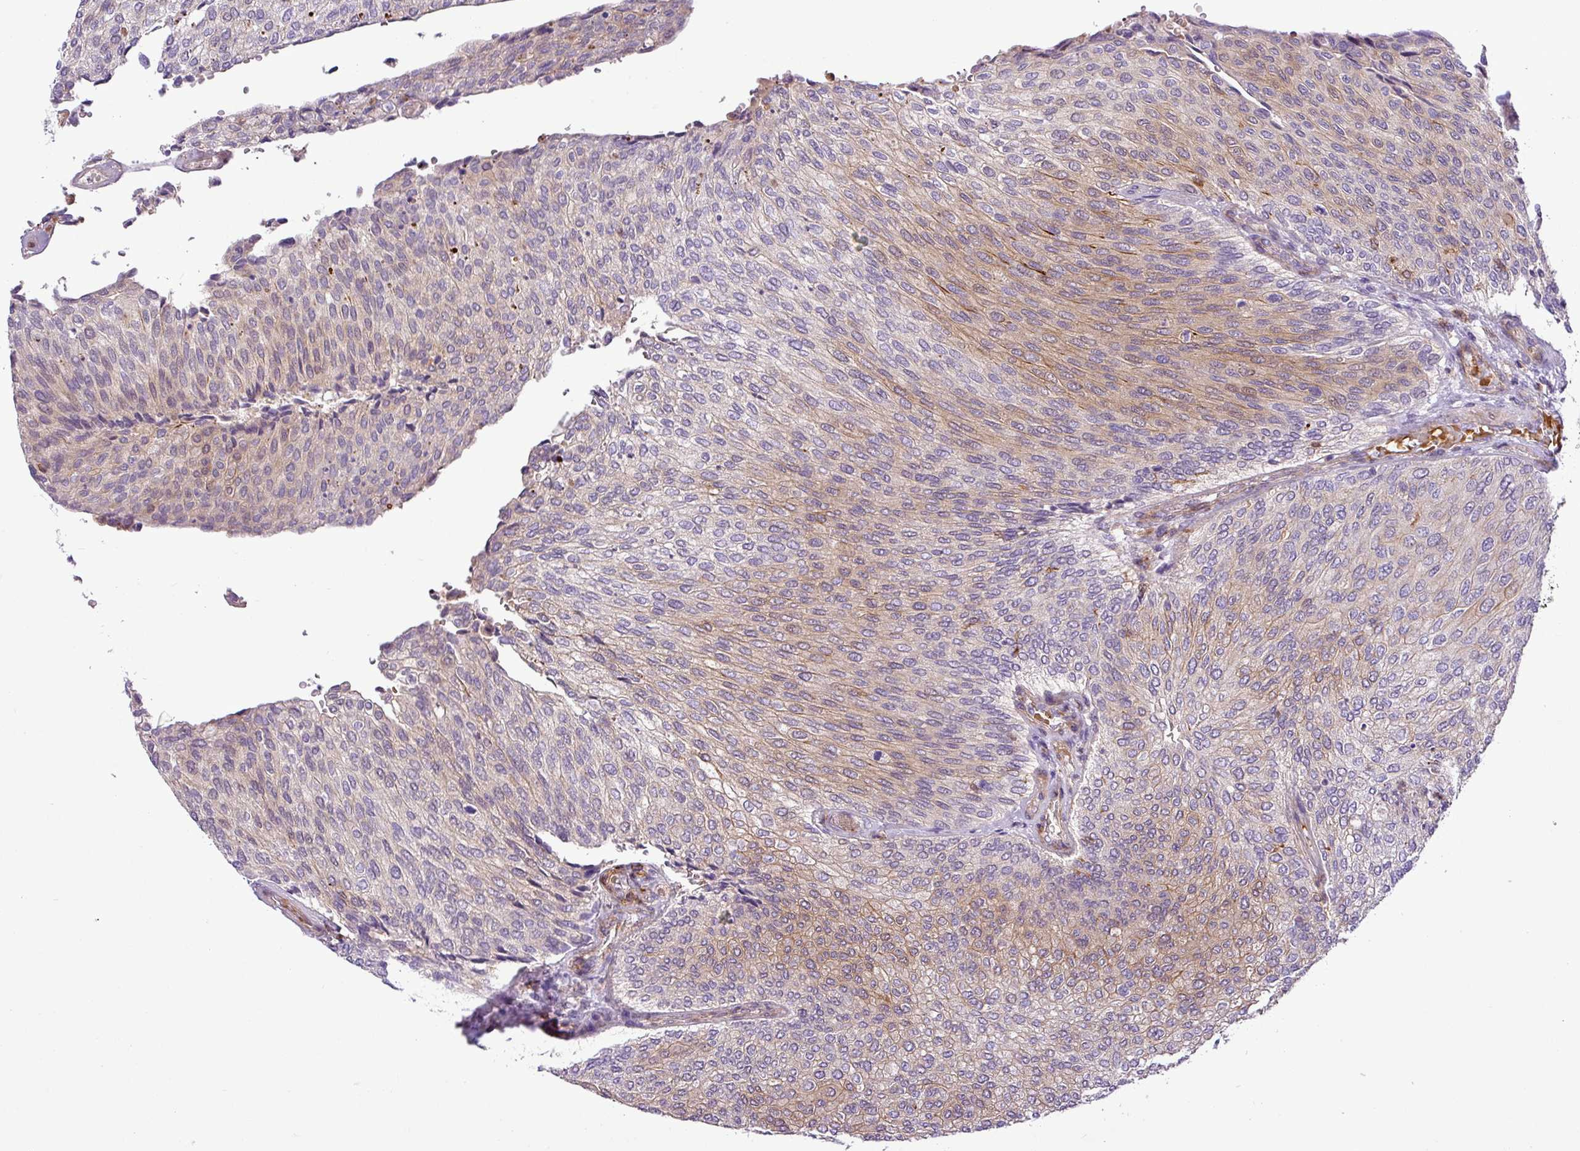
{"staining": {"intensity": "weak", "quantity": "25%-75%", "location": "cytoplasmic/membranous"}, "tissue": "urothelial cancer", "cell_type": "Tumor cells", "image_type": "cancer", "snomed": [{"axis": "morphology", "description": "Urothelial carcinoma, Low grade"}, {"axis": "topography", "description": "Urinary bladder"}], "caption": "A histopathology image of low-grade urothelial carcinoma stained for a protein reveals weak cytoplasmic/membranous brown staining in tumor cells.", "gene": "NBEAL2", "patient": {"sex": "female", "age": 79}}